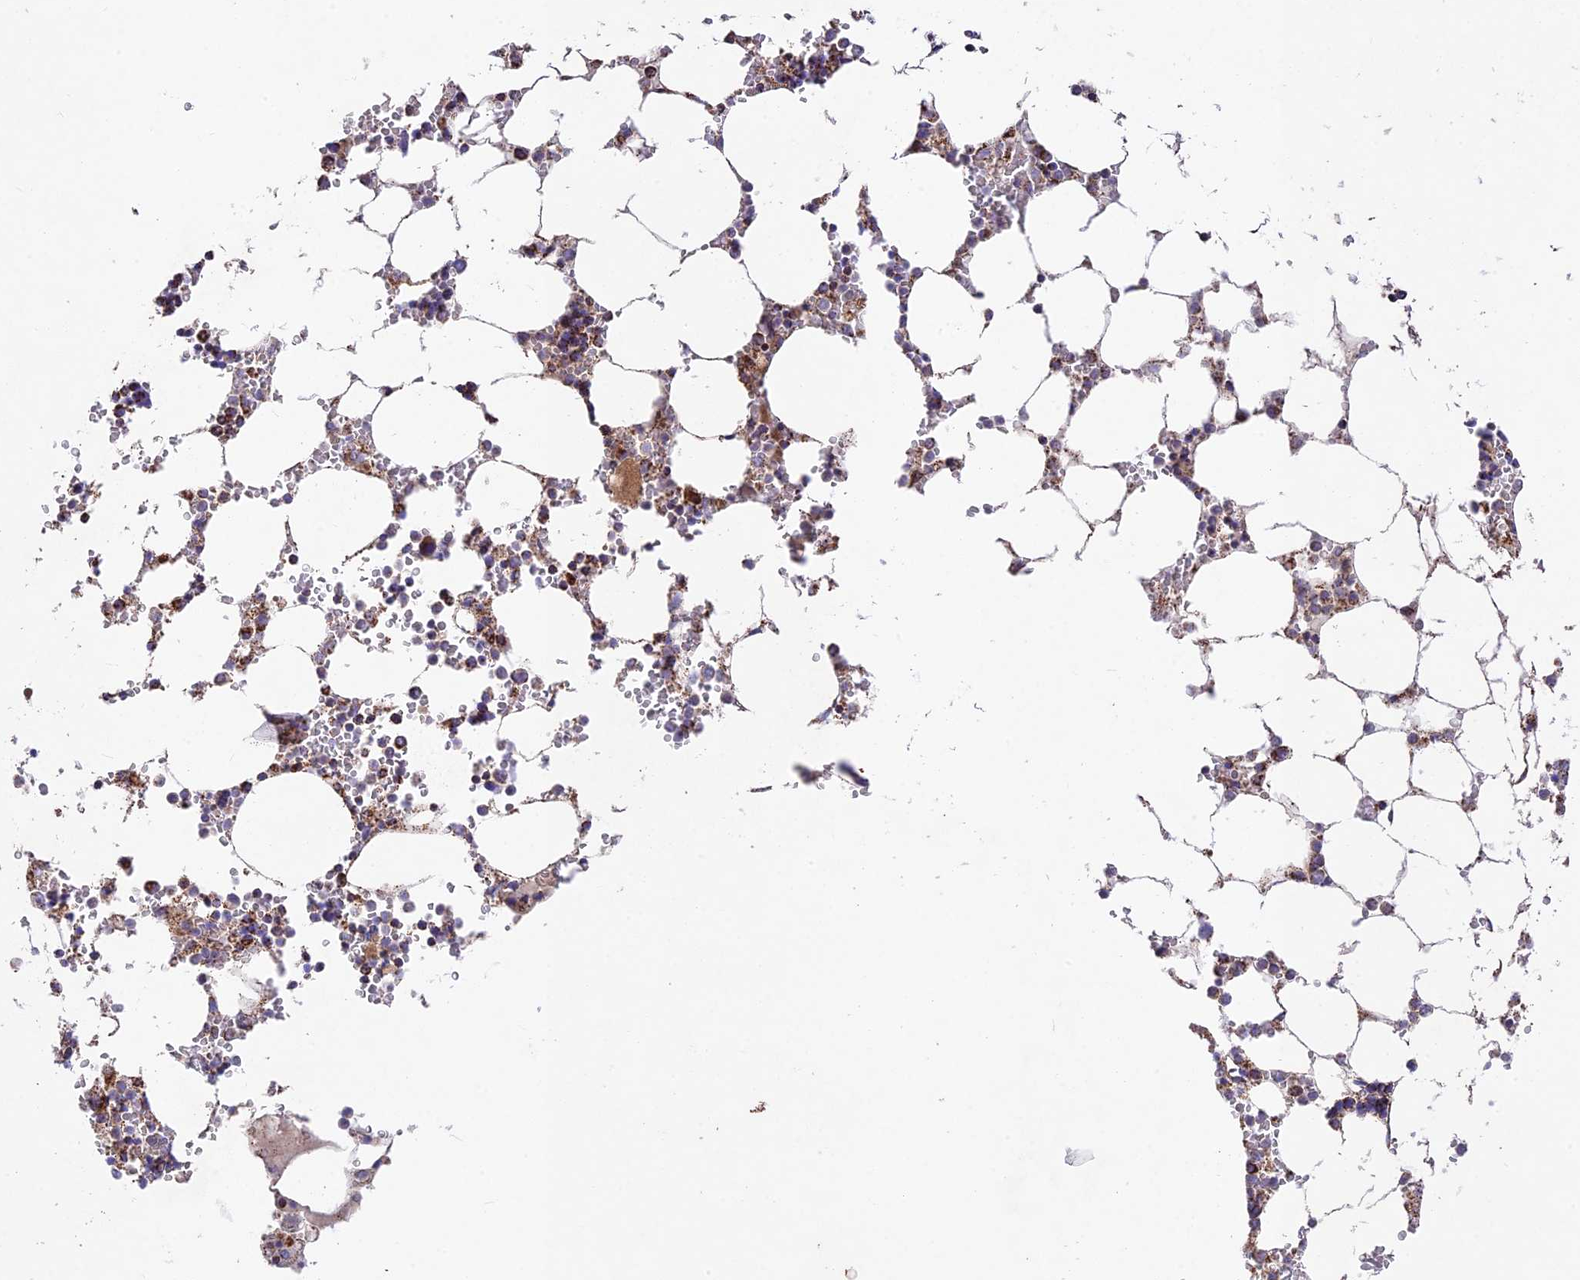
{"staining": {"intensity": "strong", "quantity": "<25%", "location": "cytoplasmic/membranous"}, "tissue": "bone marrow", "cell_type": "Hematopoietic cells", "image_type": "normal", "snomed": [{"axis": "morphology", "description": "Normal tissue, NOS"}, {"axis": "topography", "description": "Bone marrow"}], "caption": "IHC of normal human bone marrow exhibits medium levels of strong cytoplasmic/membranous positivity in about <25% of hematopoietic cells.", "gene": "KHDC3L", "patient": {"sex": "male", "age": 64}}